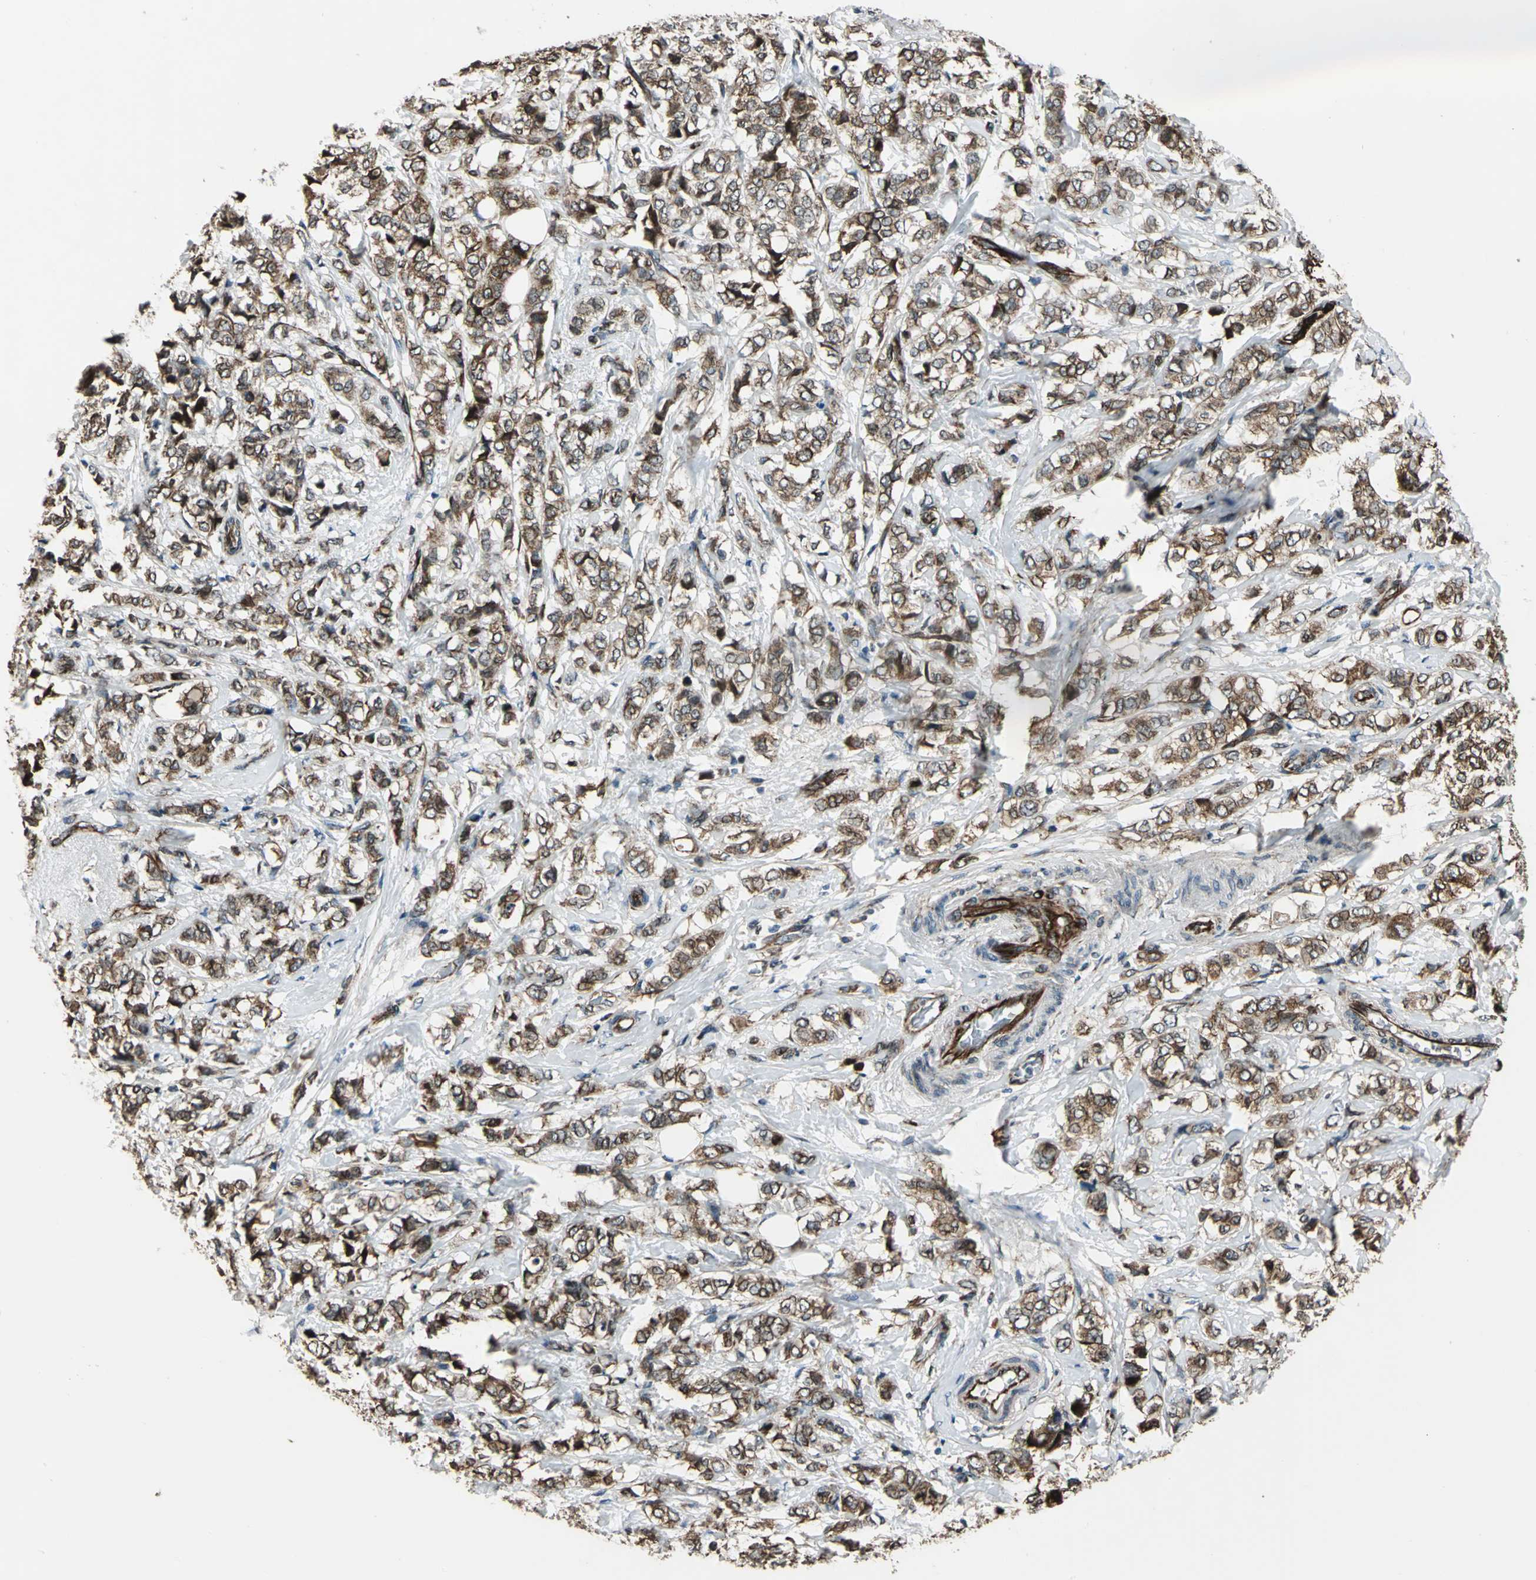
{"staining": {"intensity": "strong", "quantity": ">75%", "location": "cytoplasmic/membranous,nuclear"}, "tissue": "breast cancer", "cell_type": "Tumor cells", "image_type": "cancer", "snomed": [{"axis": "morphology", "description": "Lobular carcinoma"}, {"axis": "topography", "description": "Breast"}], "caption": "Human lobular carcinoma (breast) stained for a protein (brown) displays strong cytoplasmic/membranous and nuclear positive expression in approximately >75% of tumor cells.", "gene": "EXD2", "patient": {"sex": "female", "age": 60}}